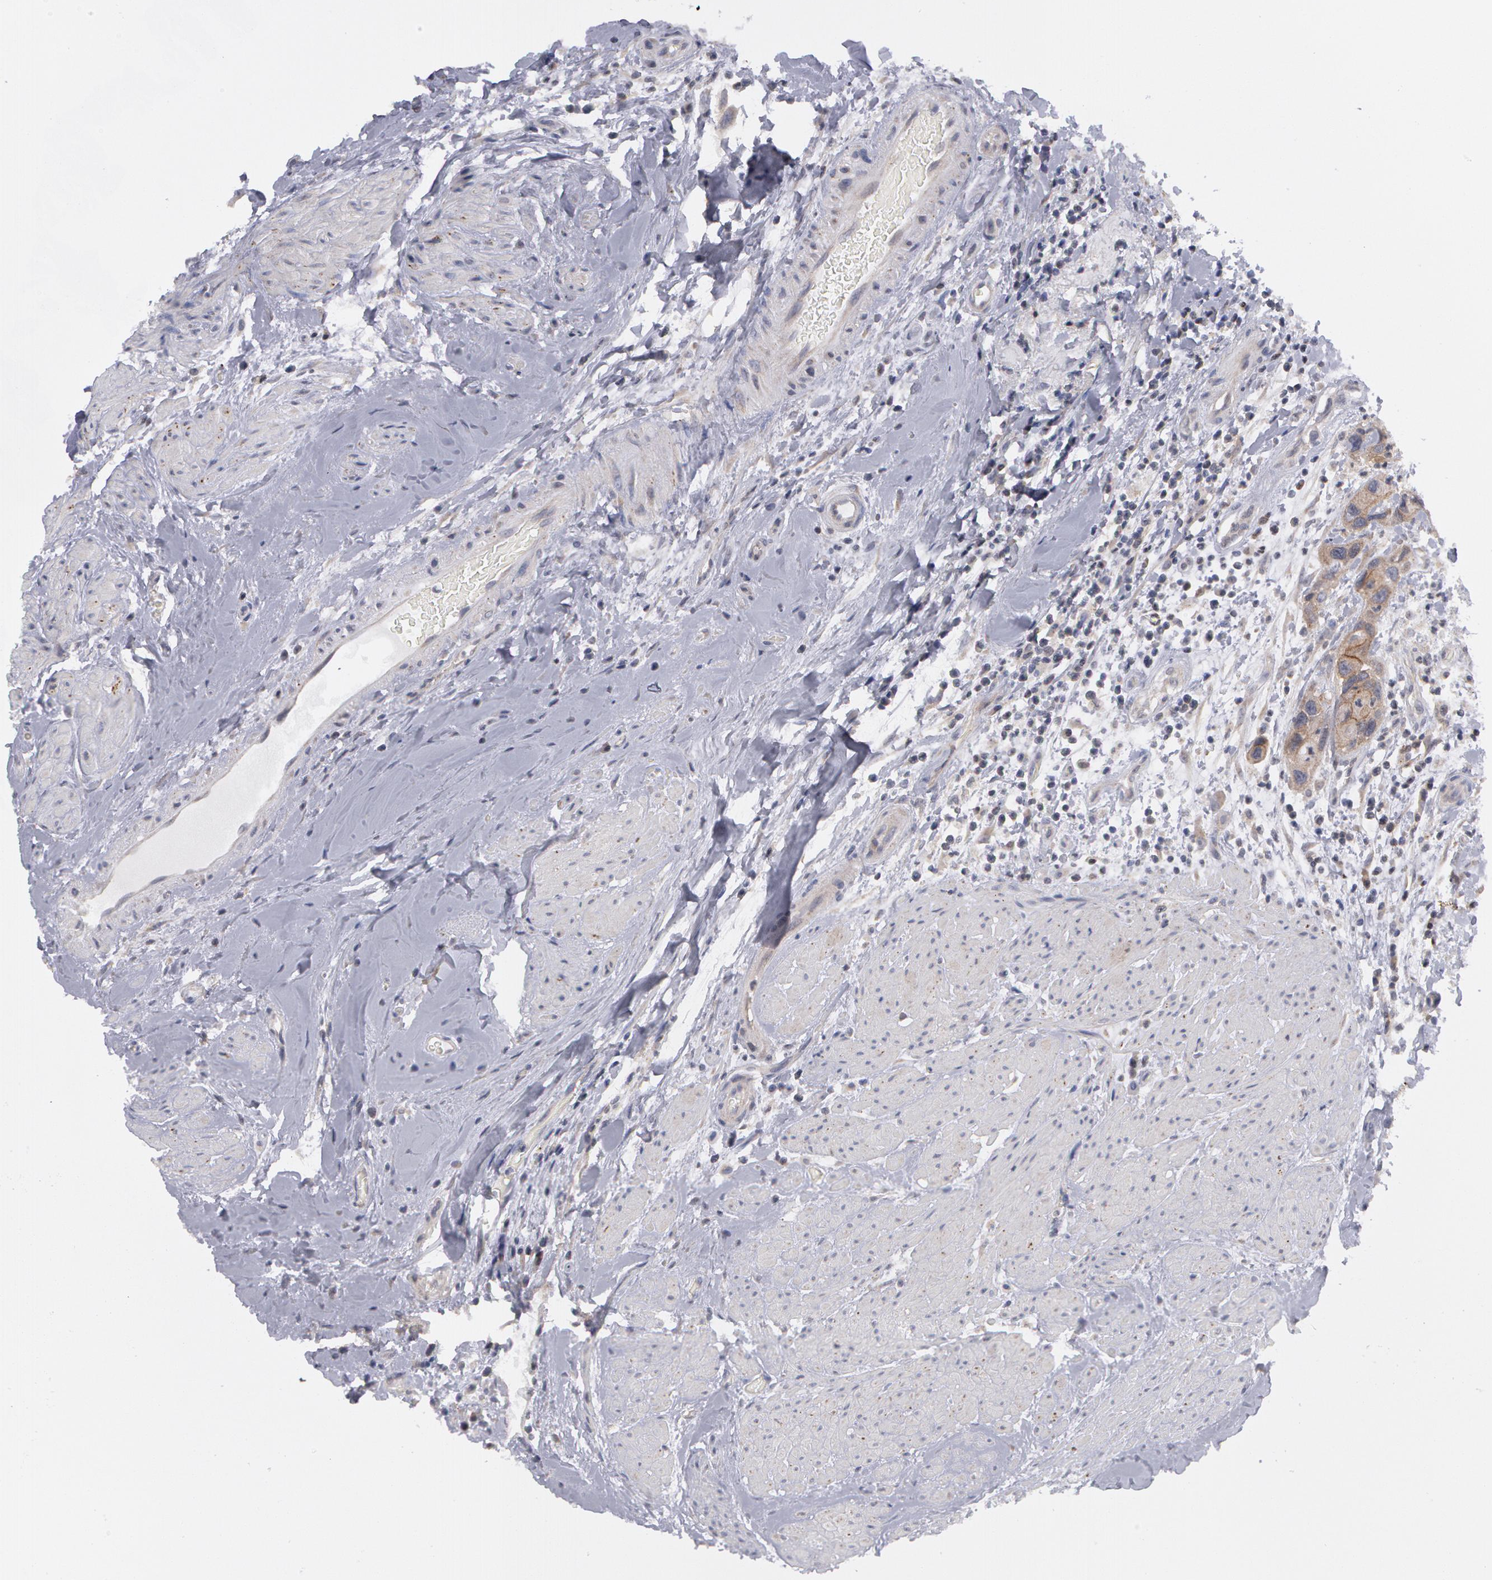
{"staining": {"intensity": "moderate", "quantity": "25%-75%", "location": "cytoplasmic/membranous"}, "tissue": "urothelial cancer", "cell_type": "Tumor cells", "image_type": "cancer", "snomed": [{"axis": "morphology", "description": "Urothelial carcinoma, High grade"}, {"axis": "topography", "description": "Urinary bladder"}], "caption": "Moderate cytoplasmic/membranous positivity is identified in approximately 25%-75% of tumor cells in urothelial cancer.", "gene": "ERBB2", "patient": {"sex": "male", "age": 66}}